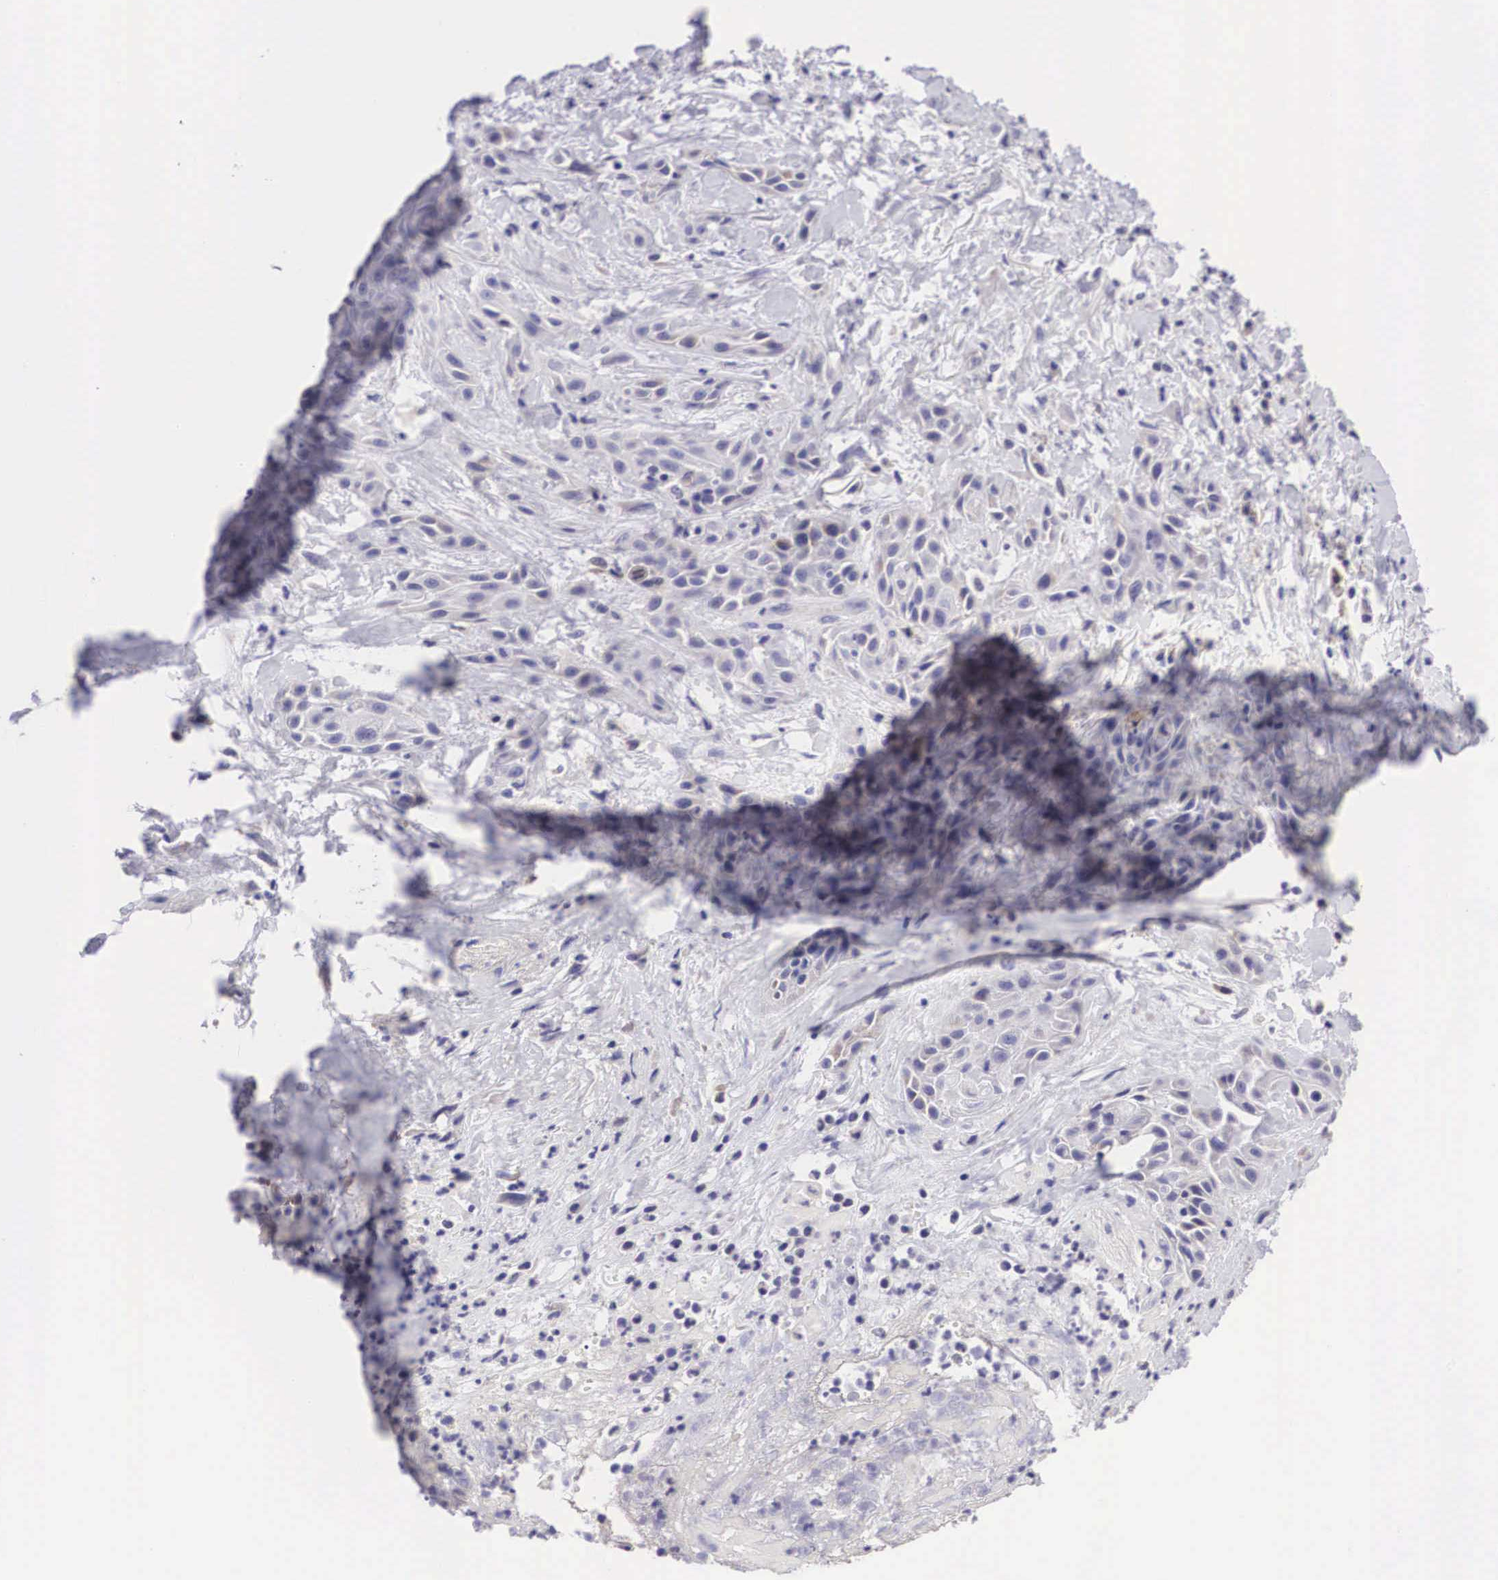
{"staining": {"intensity": "negative", "quantity": "none", "location": "none"}, "tissue": "skin cancer", "cell_type": "Tumor cells", "image_type": "cancer", "snomed": [{"axis": "morphology", "description": "Squamous cell carcinoma, NOS"}, {"axis": "topography", "description": "Skin"}, {"axis": "topography", "description": "Anal"}], "caption": "Immunohistochemical staining of human skin squamous cell carcinoma reveals no significant staining in tumor cells.", "gene": "ARG2", "patient": {"sex": "male", "age": 64}}